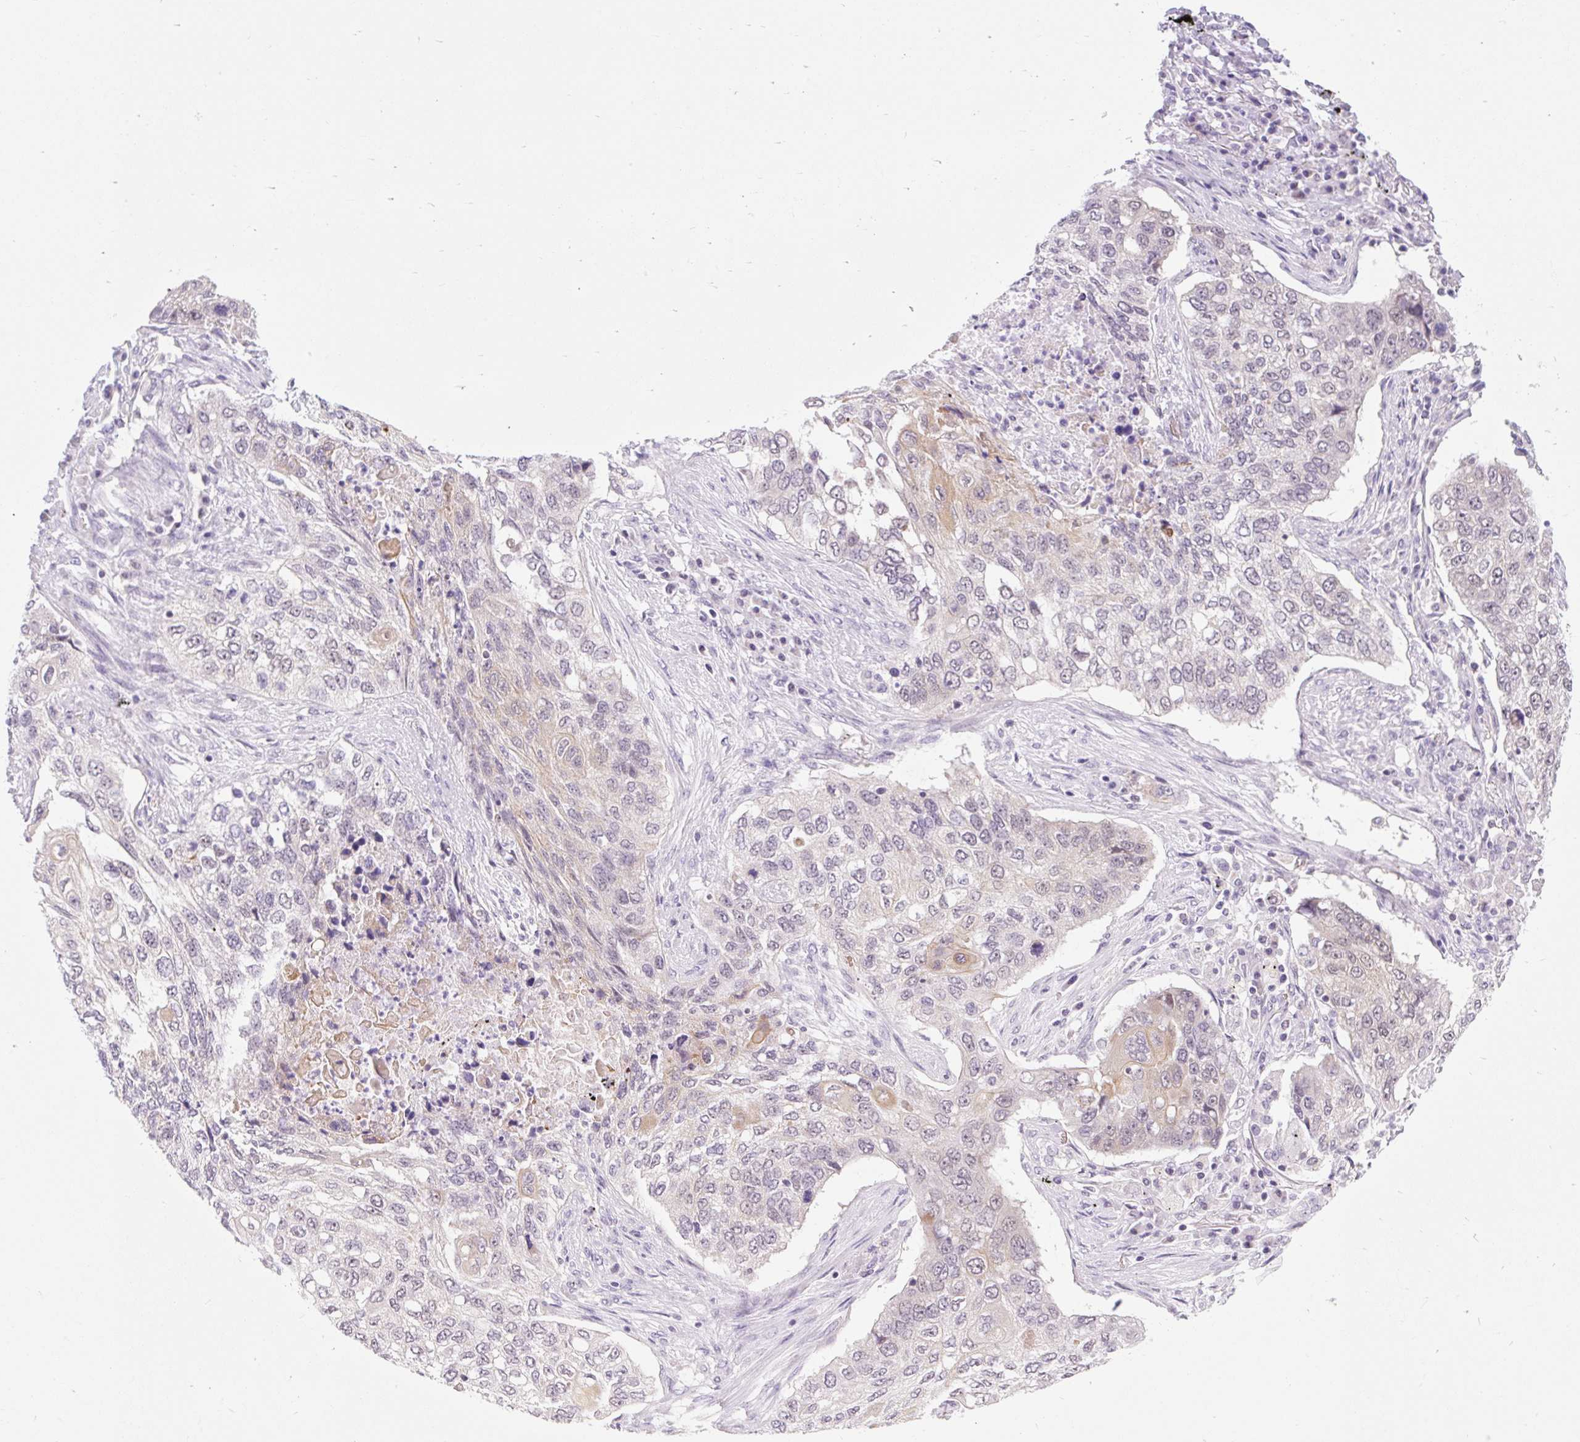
{"staining": {"intensity": "weak", "quantity": "<25%", "location": "cytoplasmic/membranous"}, "tissue": "lung cancer", "cell_type": "Tumor cells", "image_type": "cancer", "snomed": [{"axis": "morphology", "description": "Squamous cell carcinoma, NOS"}, {"axis": "topography", "description": "Lung"}], "caption": "DAB immunohistochemical staining of human lung squamous cell carcinoma reveals no significant staining in tumor cells.", "gene": "ITPK1", "patient": {"sex": "female", "age": 63}}